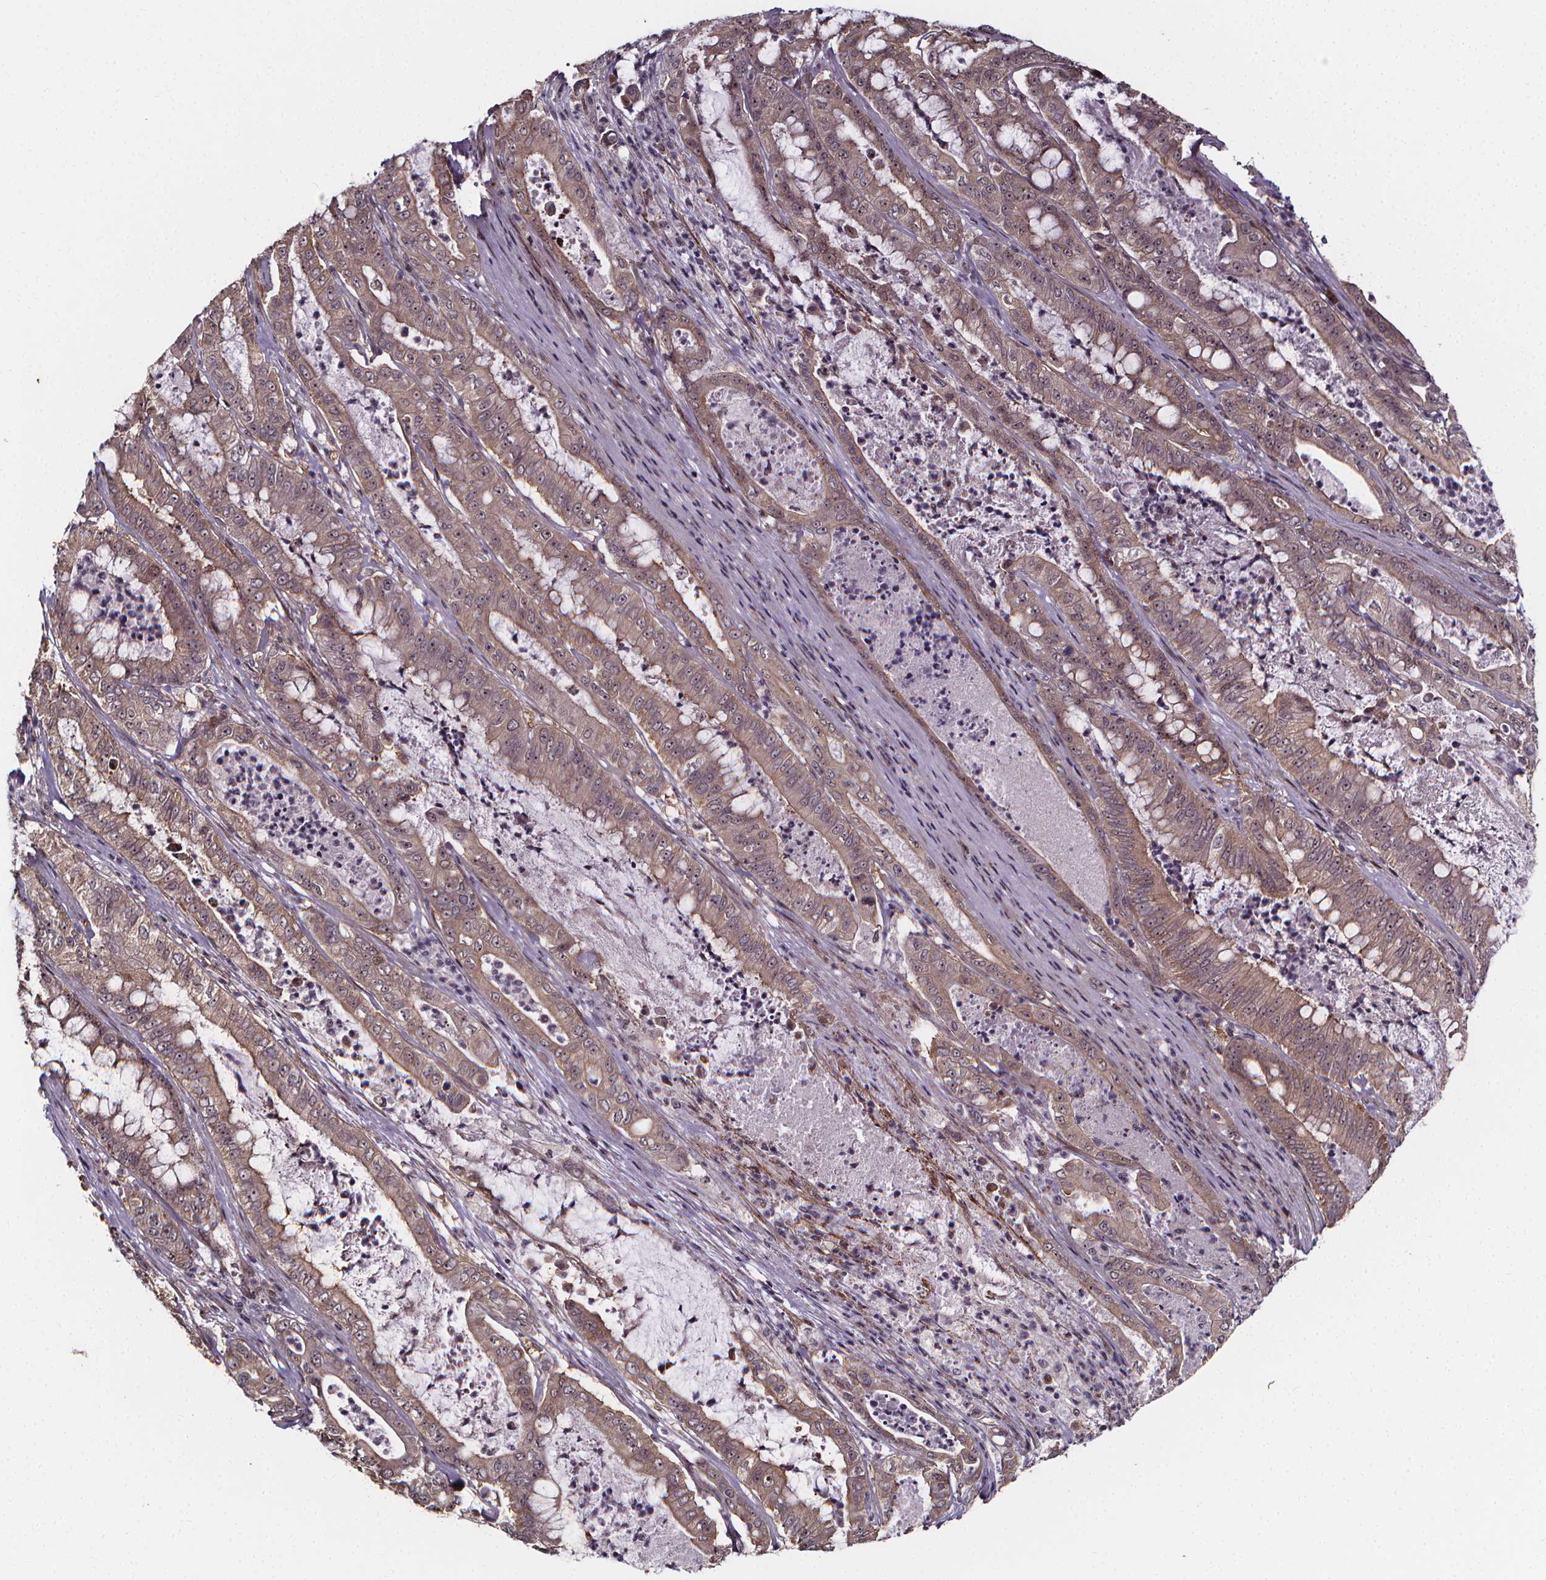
{"staining": {"intensity": "weak", "quantity": "<25%", "location": "cytoplasmic/membranous,nuclear"}, "tissue": "pancreatic cancer", "cell_type": "Tumor cells", "image_type": "cancer", "snomed": [{"axis": "morphology", "description": "Adenocarcinoma, NOS"}, {"axis": "topography", "description": "Pancreas"}], "caption": "The histopathology image demonstrates no significant staining in tumor cells of pancreatic adenocarcinoma.", "gene": "DDIT3", "patient": {"sex": "male", "age": 71}}